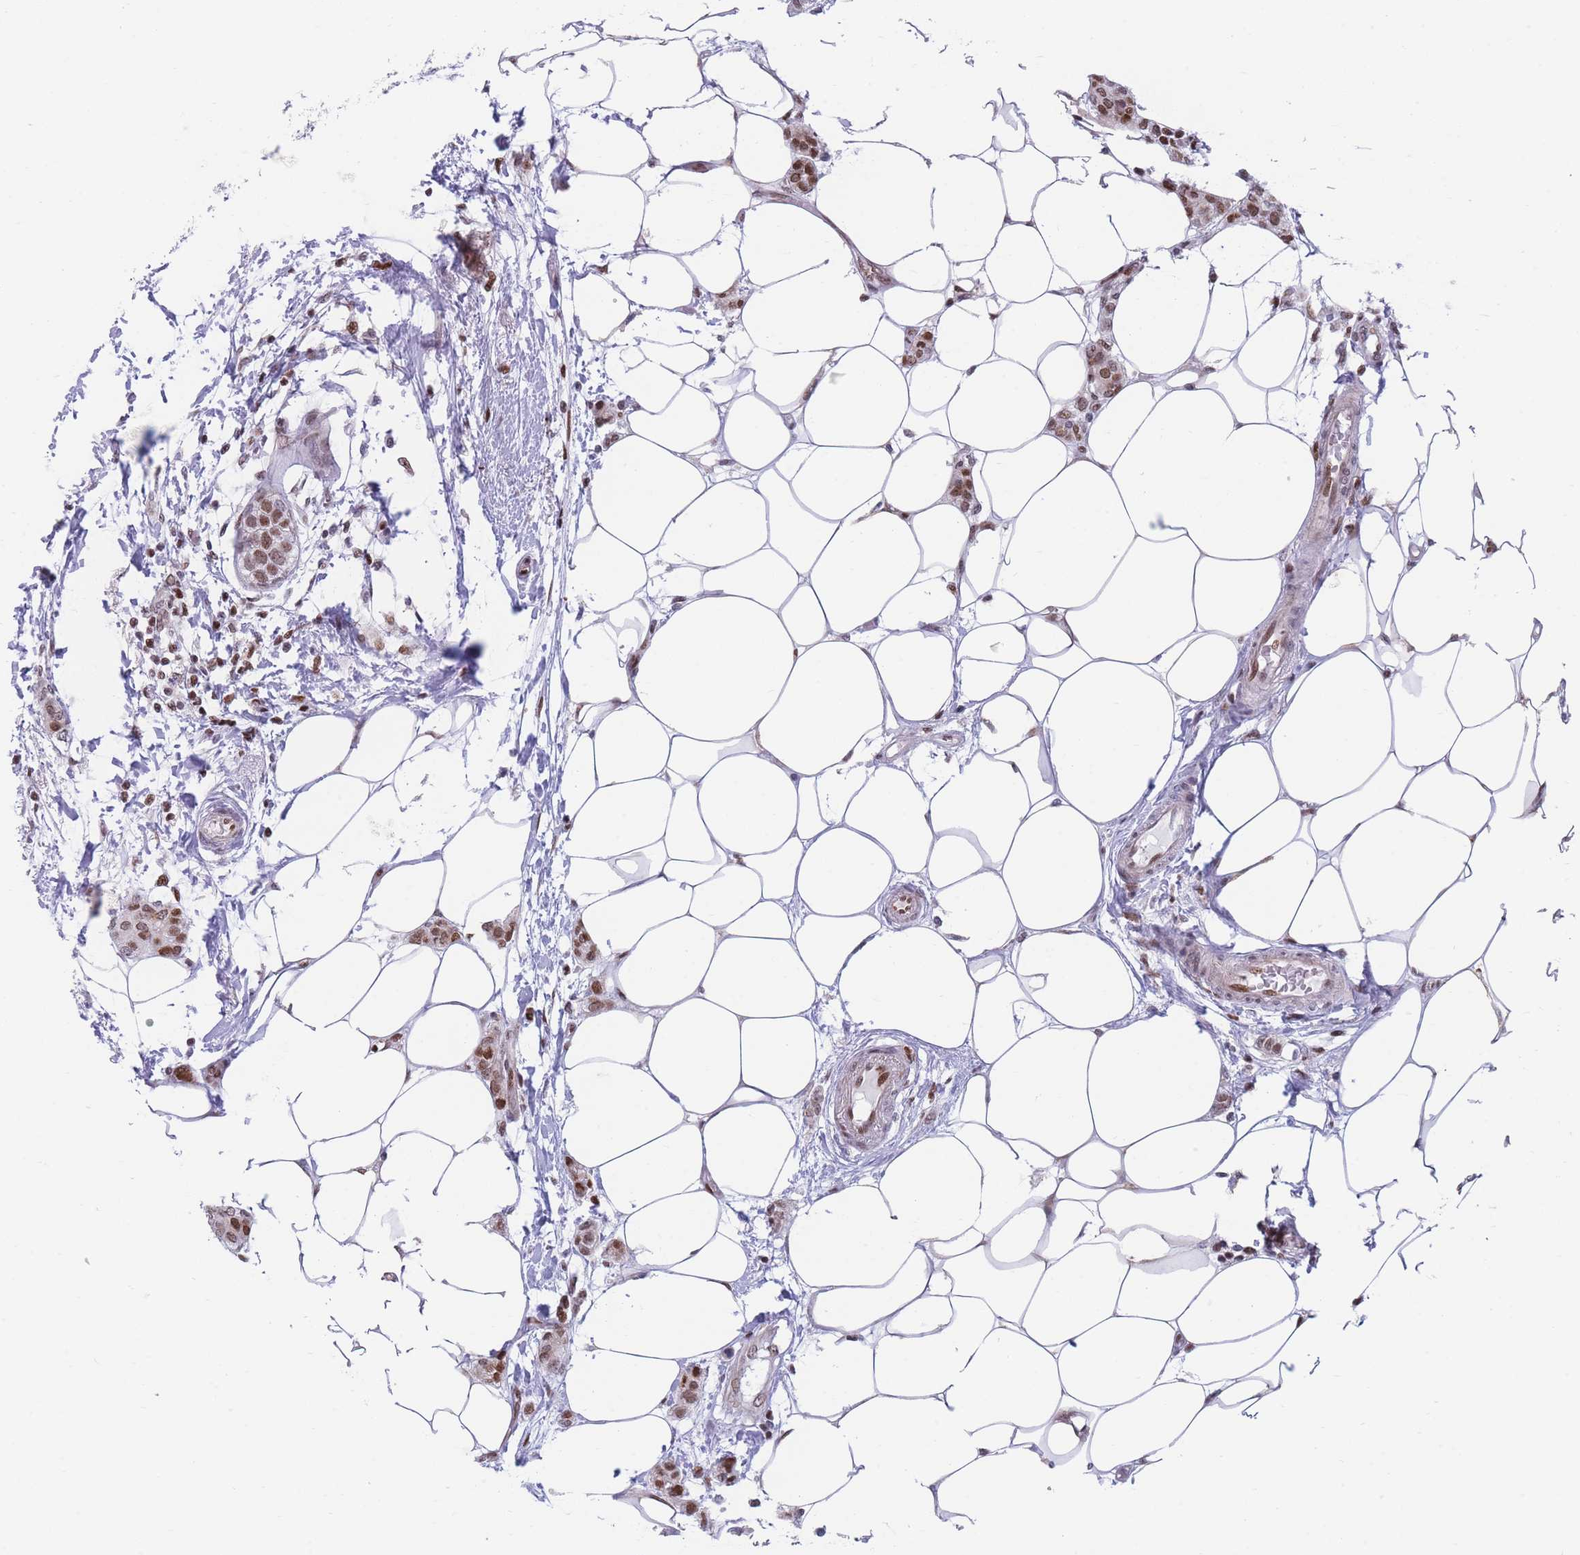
{"staining": {"intensity": "moderate", "quantity": ">75%", "location": "nuclear"}, "tissue": "breast cancer", "cell_type": "Tumor cells", "image_type": "cancer", "snomed": [{"axis": "morphology", "description": "Duct carcinoma"}, {"axis": "topography", "description": "Breast"}], "caption": "This is an image of immunohistochemistry (IHC) staining of breast cancer, which shows moderate expression in the nuclear of tumor cells.", "gene": "DNAJC3", "patient": {"sex": "female", "age": 72}}